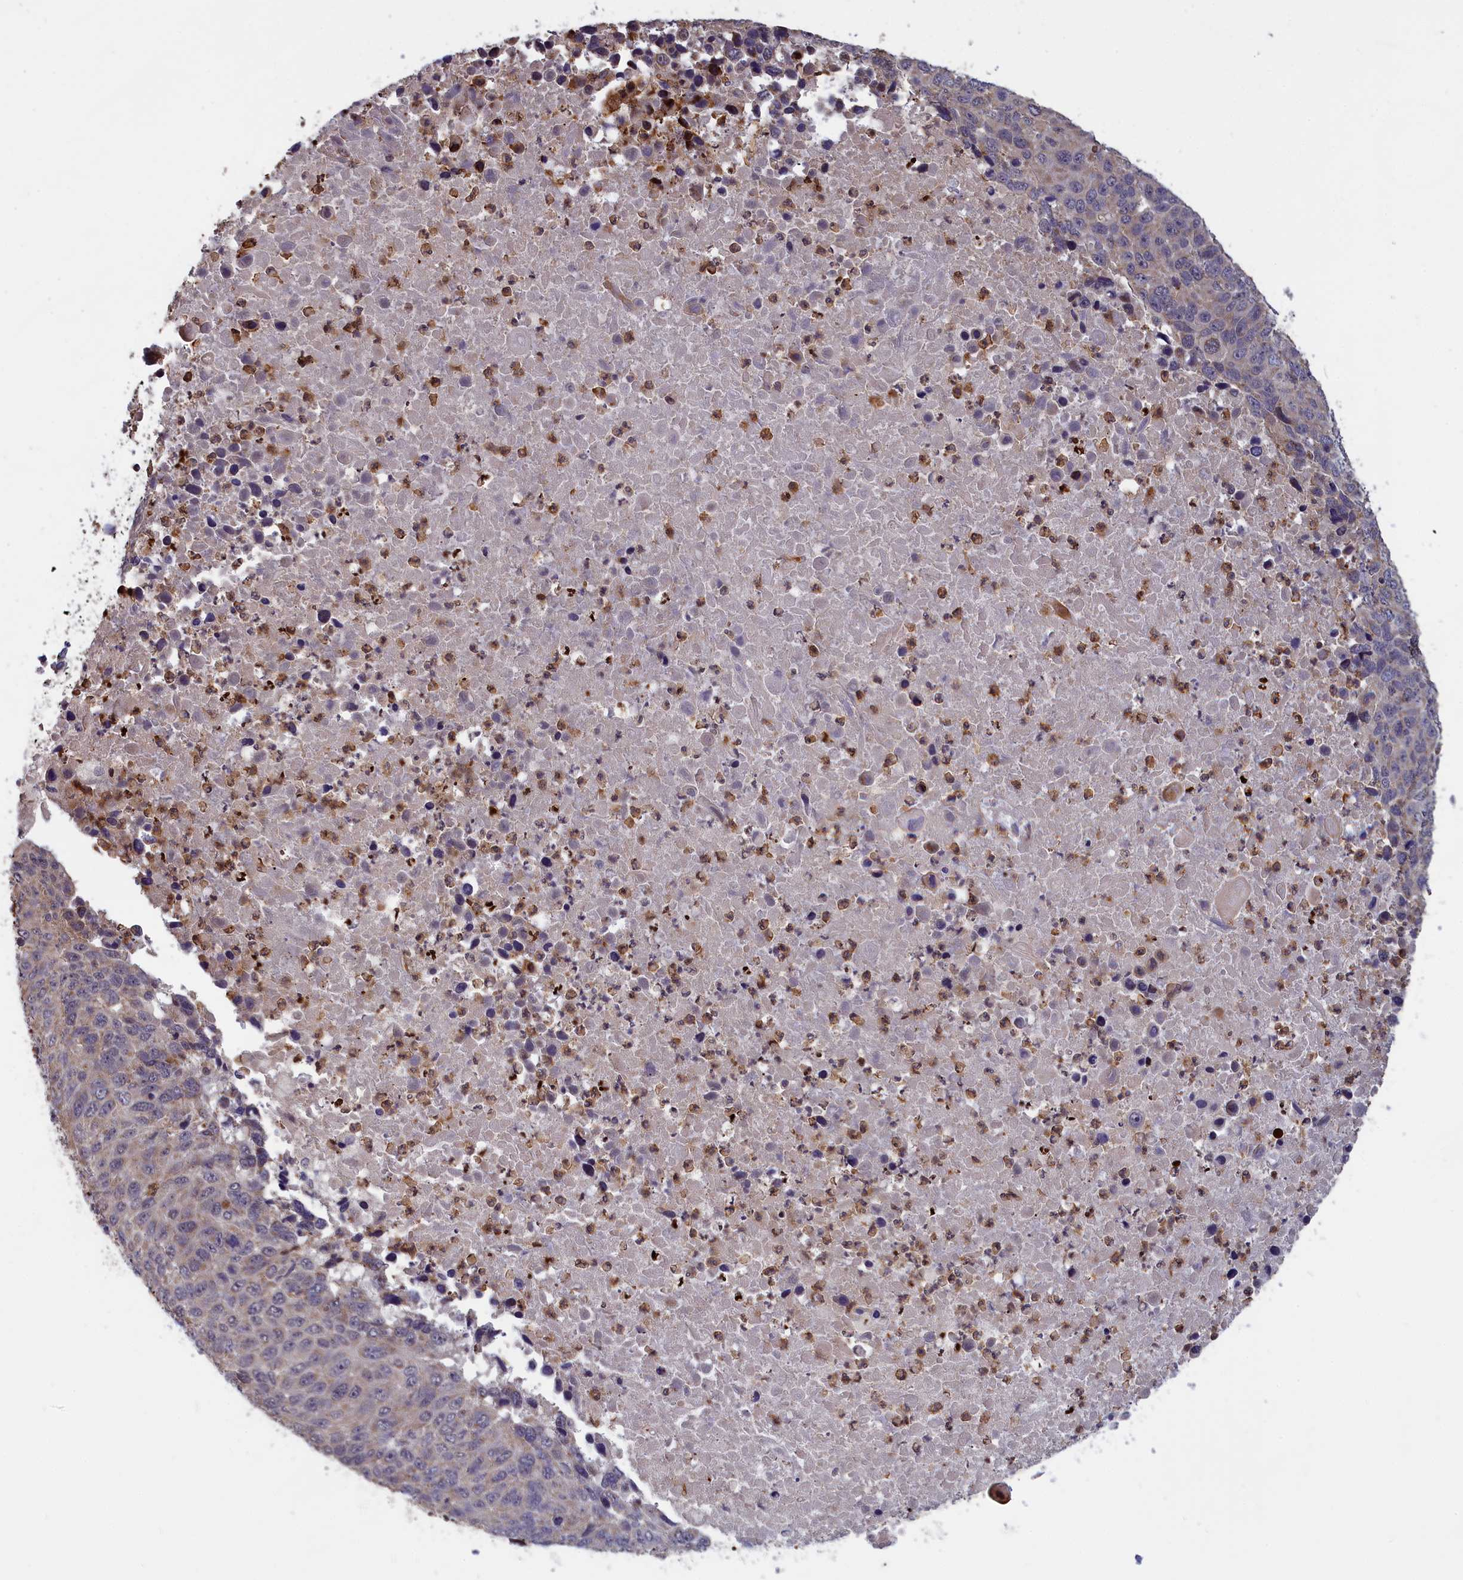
{"staining": {"intensity": "weak", "quantity": "<25%", "location": "cytoplasmic/membranous"}, "tissue": "lung cancer", "cell_type": "Tumor cells", "image_type": "cancer", "snomed": [{"axis": "morphology", "description": "Normal tissue, NOS"}, {"axis": "morphology", "description": "Squamous cell carcinoma, NOS"}, {"axis": "topography", "description": "Lymph node"}, {"axis": "topography", "description": "Lung"}], "caption": "Tumor cells show no significant positivity in squamous cell carcinoma (lung). (Brightfield microscopy of DAB IHC at high magnification).", "gene": "EPB41L4B", "patient": {"sex": "male", "age": 66}}